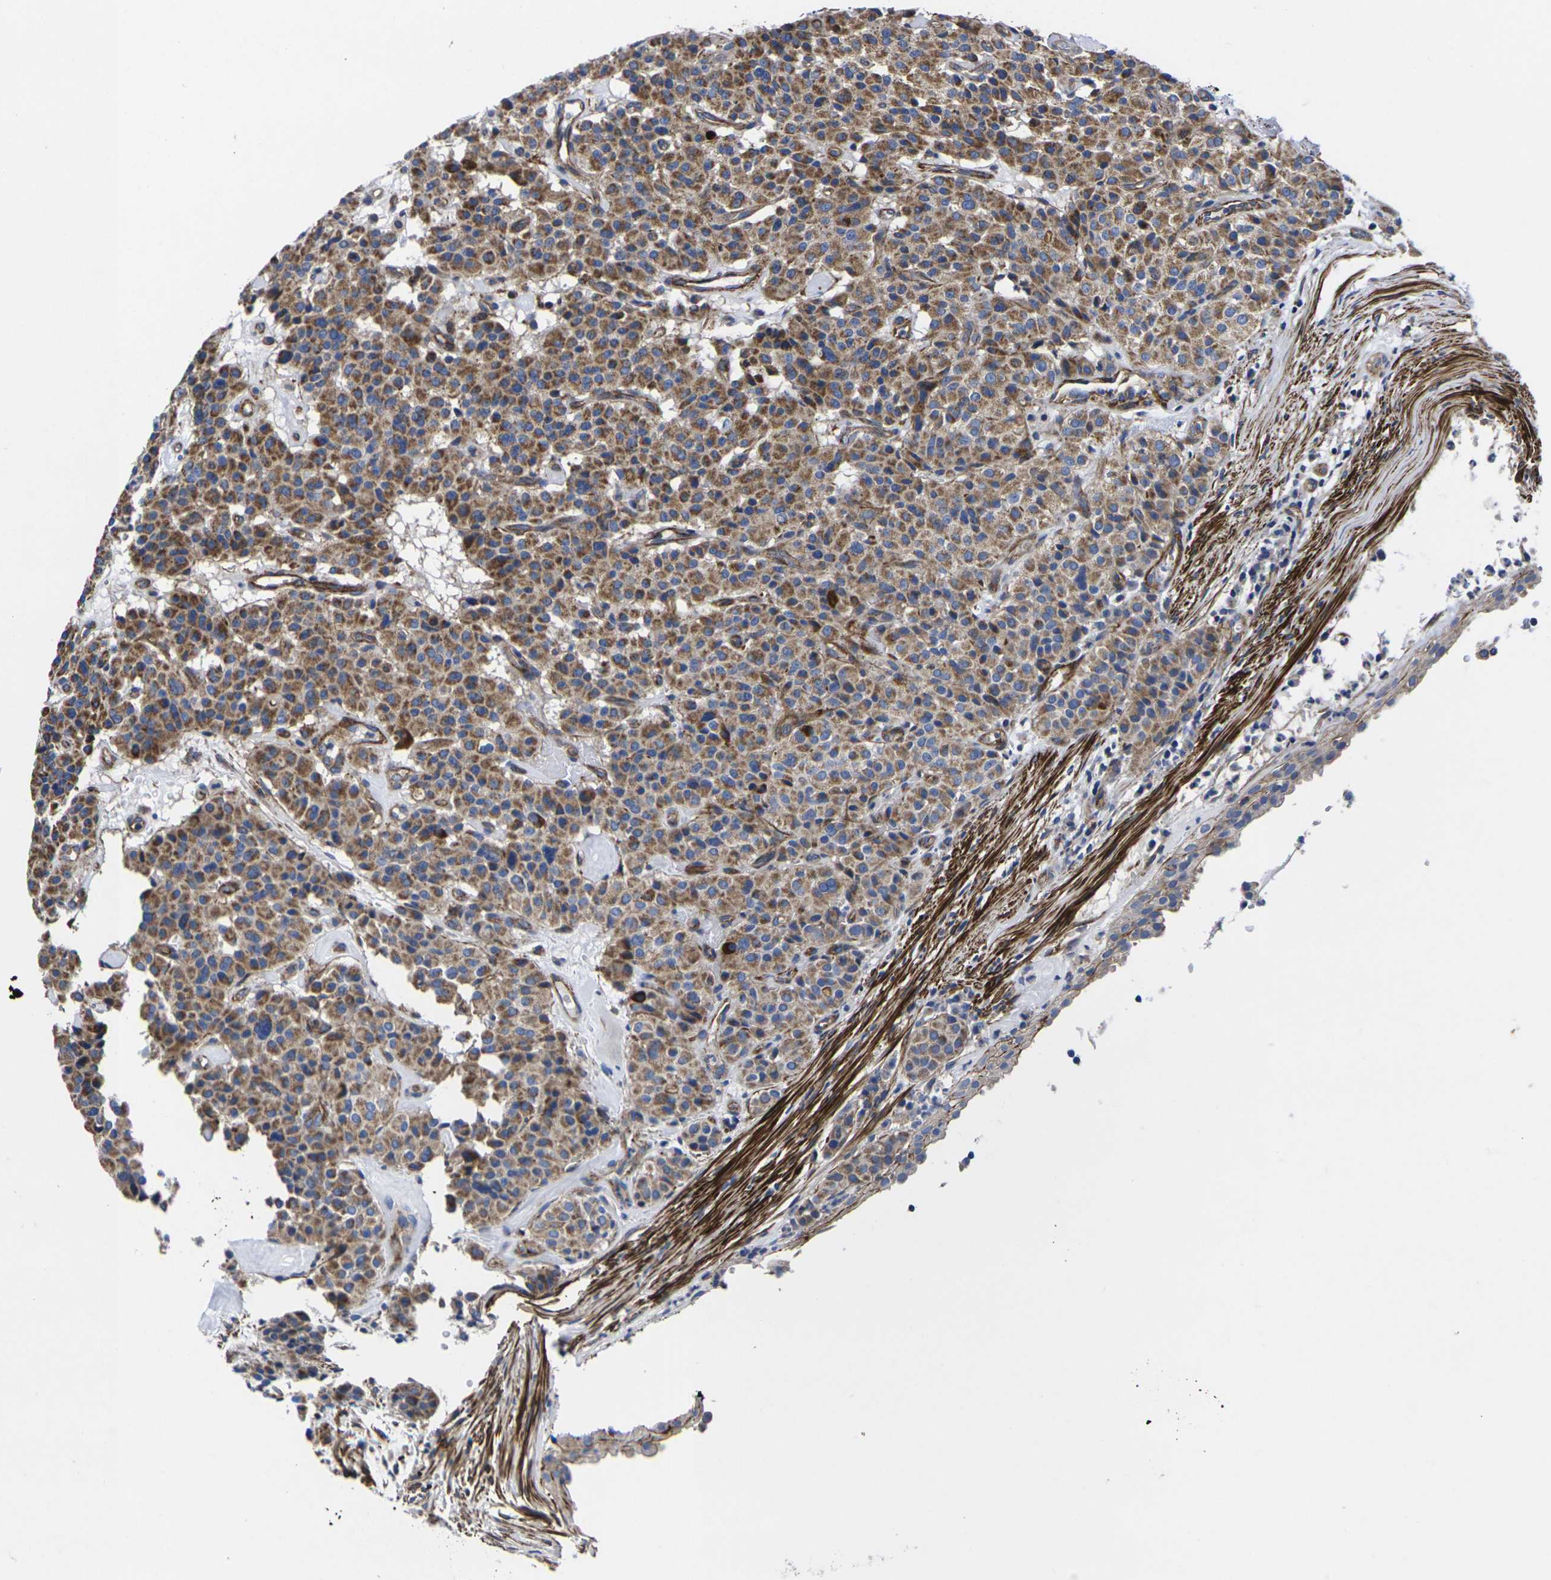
{"staining": {"intensity": "moderate", "quantity": ">75%", "location": "cytoplasmic/membranous"}, "tissue": "carcinoid", "cell_type": "Tumor cells", "image_type": "cancer", "snomed": [{"axis": "morphology", "description": "Carcinoid, malignant, NOS"}, {"axis": "topography", "description": "Lung"}], "caption": "Immunohistochemical staining of carcinoid exhibits medium levels of moderate cytoplasmic/membranous positivity in about >75% of tumor cells.", "gene": "GPR4", "patient": {"sex": "male", "age": 30}}